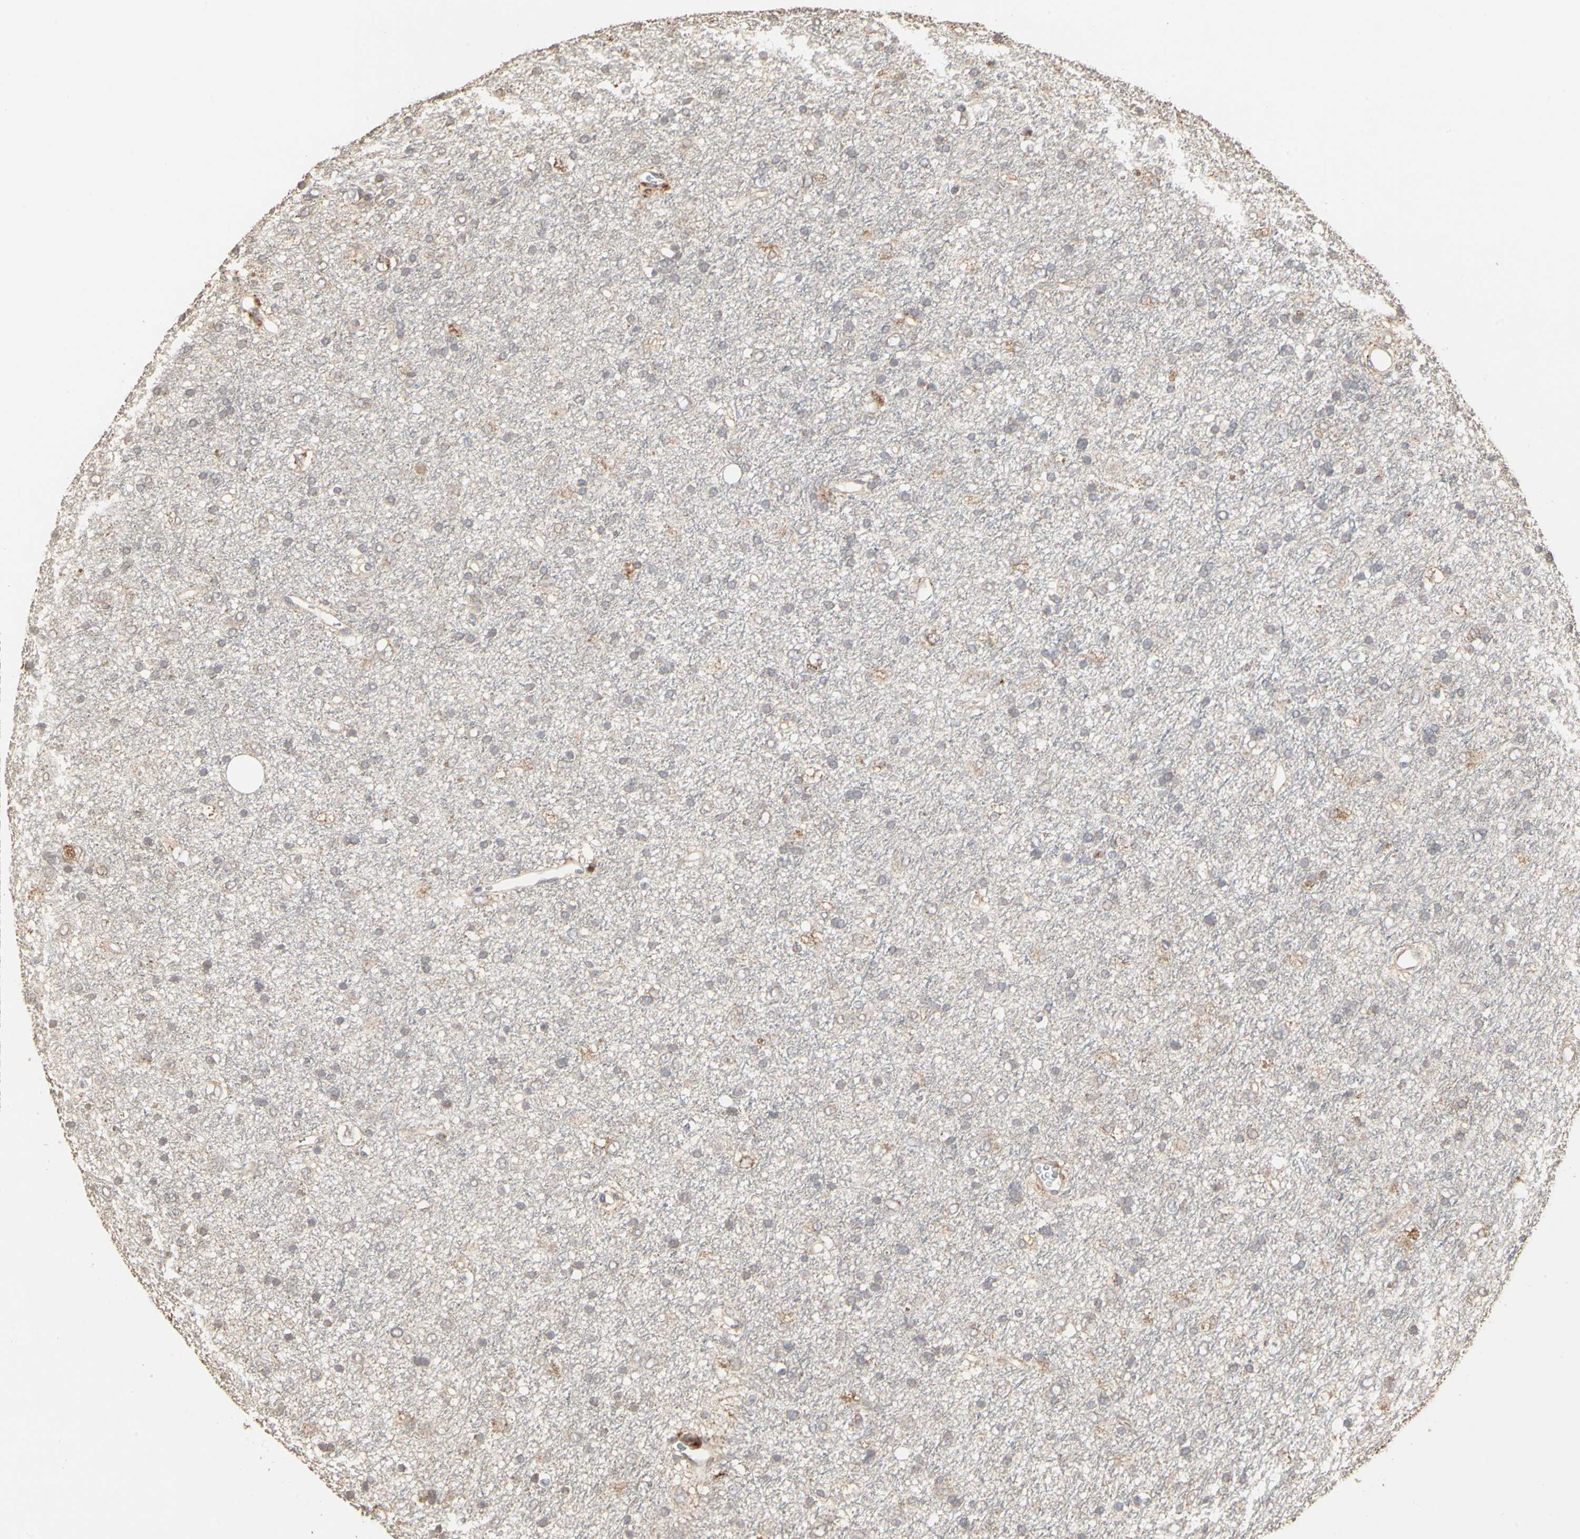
{"staining": {"intensity": "weak", "quantity": "25%-75%", "location": "cytoplasmic/membranous"}, "tissue": "glioma", "cell_type": "Tumor cells", "image_type": "cancer", "snomed": [{"axis": "morphology", "description": "Glioma, malignant, Low grade"}, {"axis": "topography", "description": "Brain"}], "caption": "Immunohistochemical staining of human glioma reveals low levels of weak cytoplasmic/membranous positivity in approximately 25%-75% of tumor cells.", "gene": "TAOK1", "patient": {"sex": "male", "age": 77}}